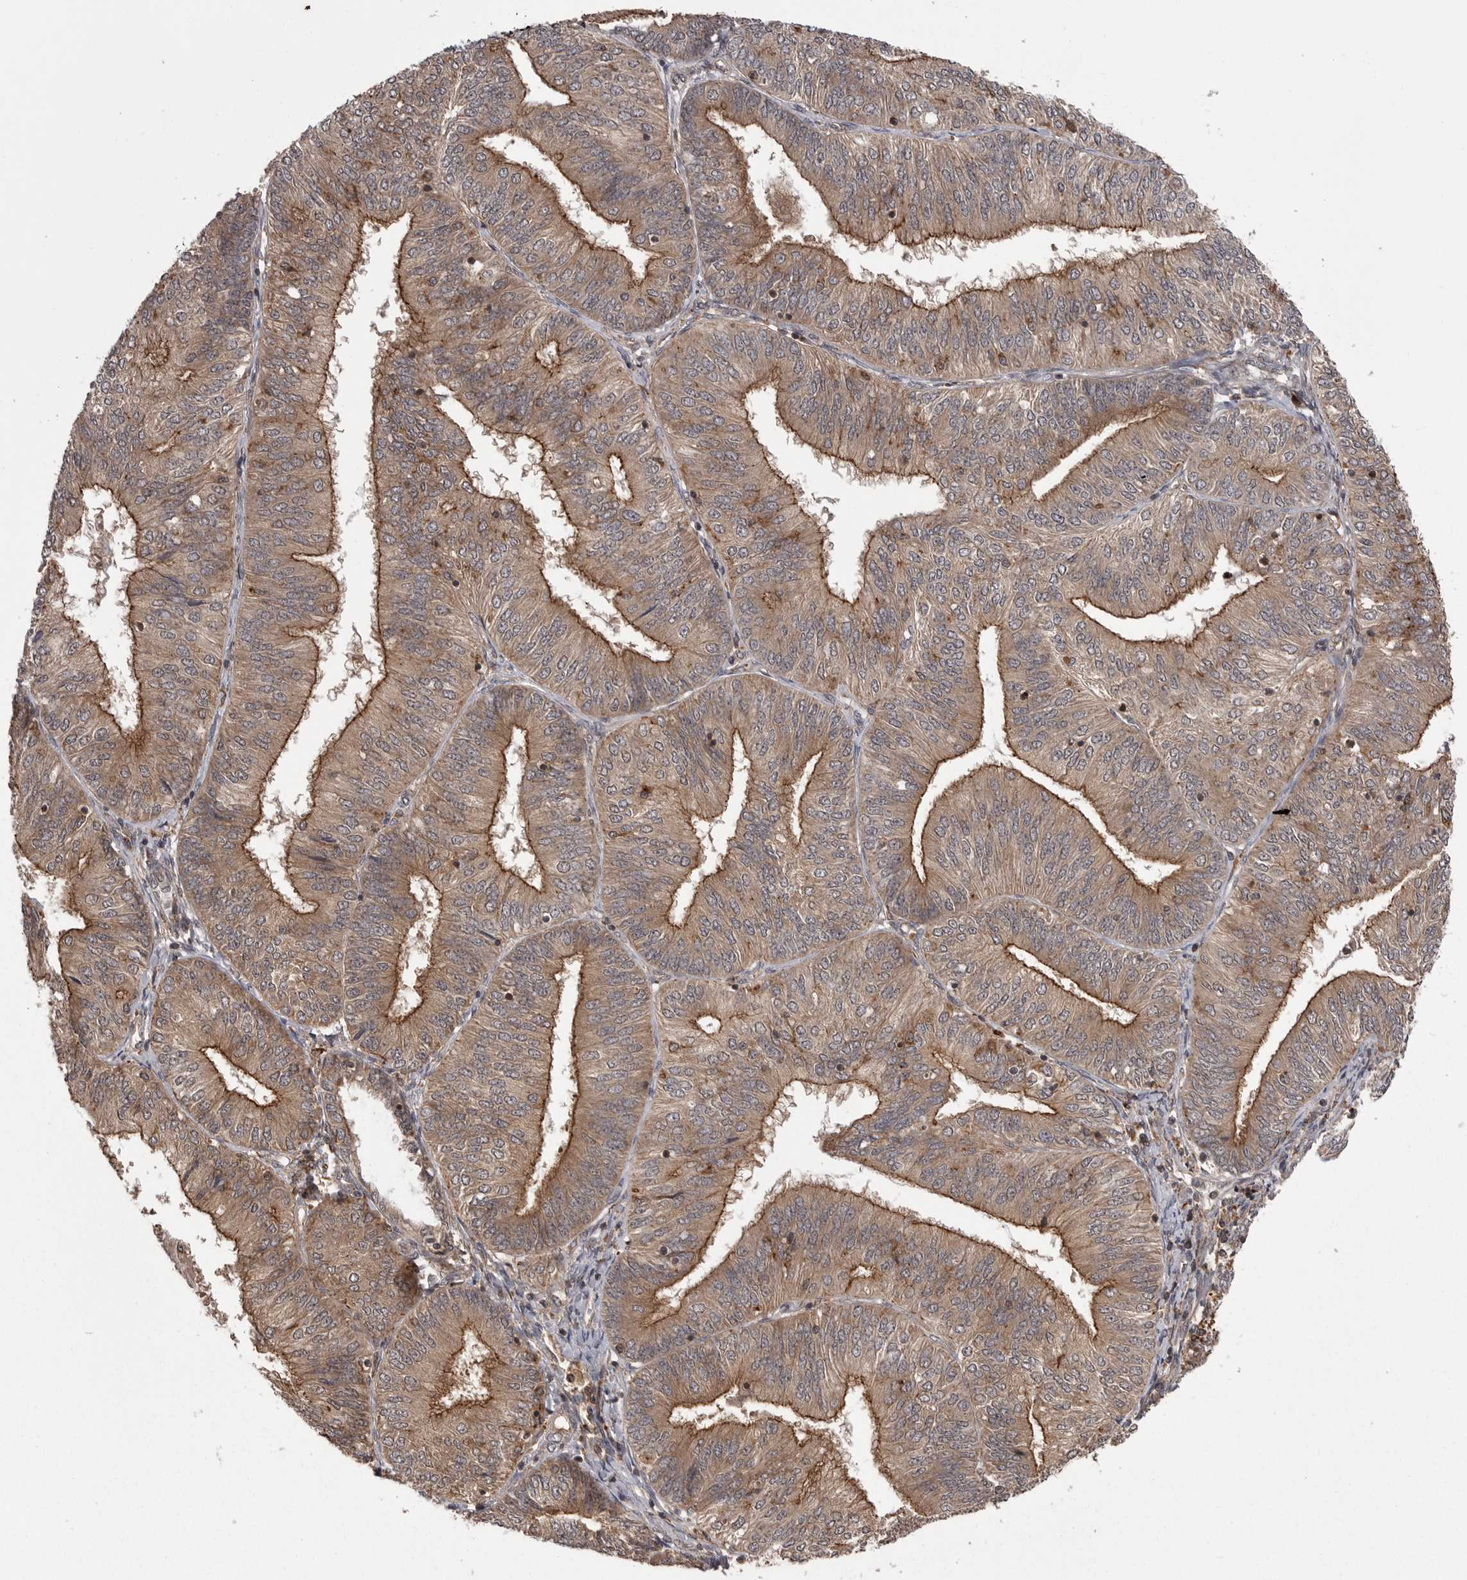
{"staining": {"intensity": "moderate", "quantity": ">75%", "location": "cytoplasmic/membranous"}, "tissue": "endometrial cancer", "cell_type": "Tumor cells", "image_type": "cancer", "snomed": [{"axis": "morphology", "description": "Adenocarcinoma, NOS"}, {"axis": "topography", "description": "Endometrium"}], "caption": "Endometrial cancer tissue exhibits moderate cytoplasmic/membranous expression in about >75% of tumor cells, visualized by immunohistochemistry. (IHC, brightfield microscopy, high magnification).", "gene": "AOAH", "patient": {"sex": "female", "age": 58}}